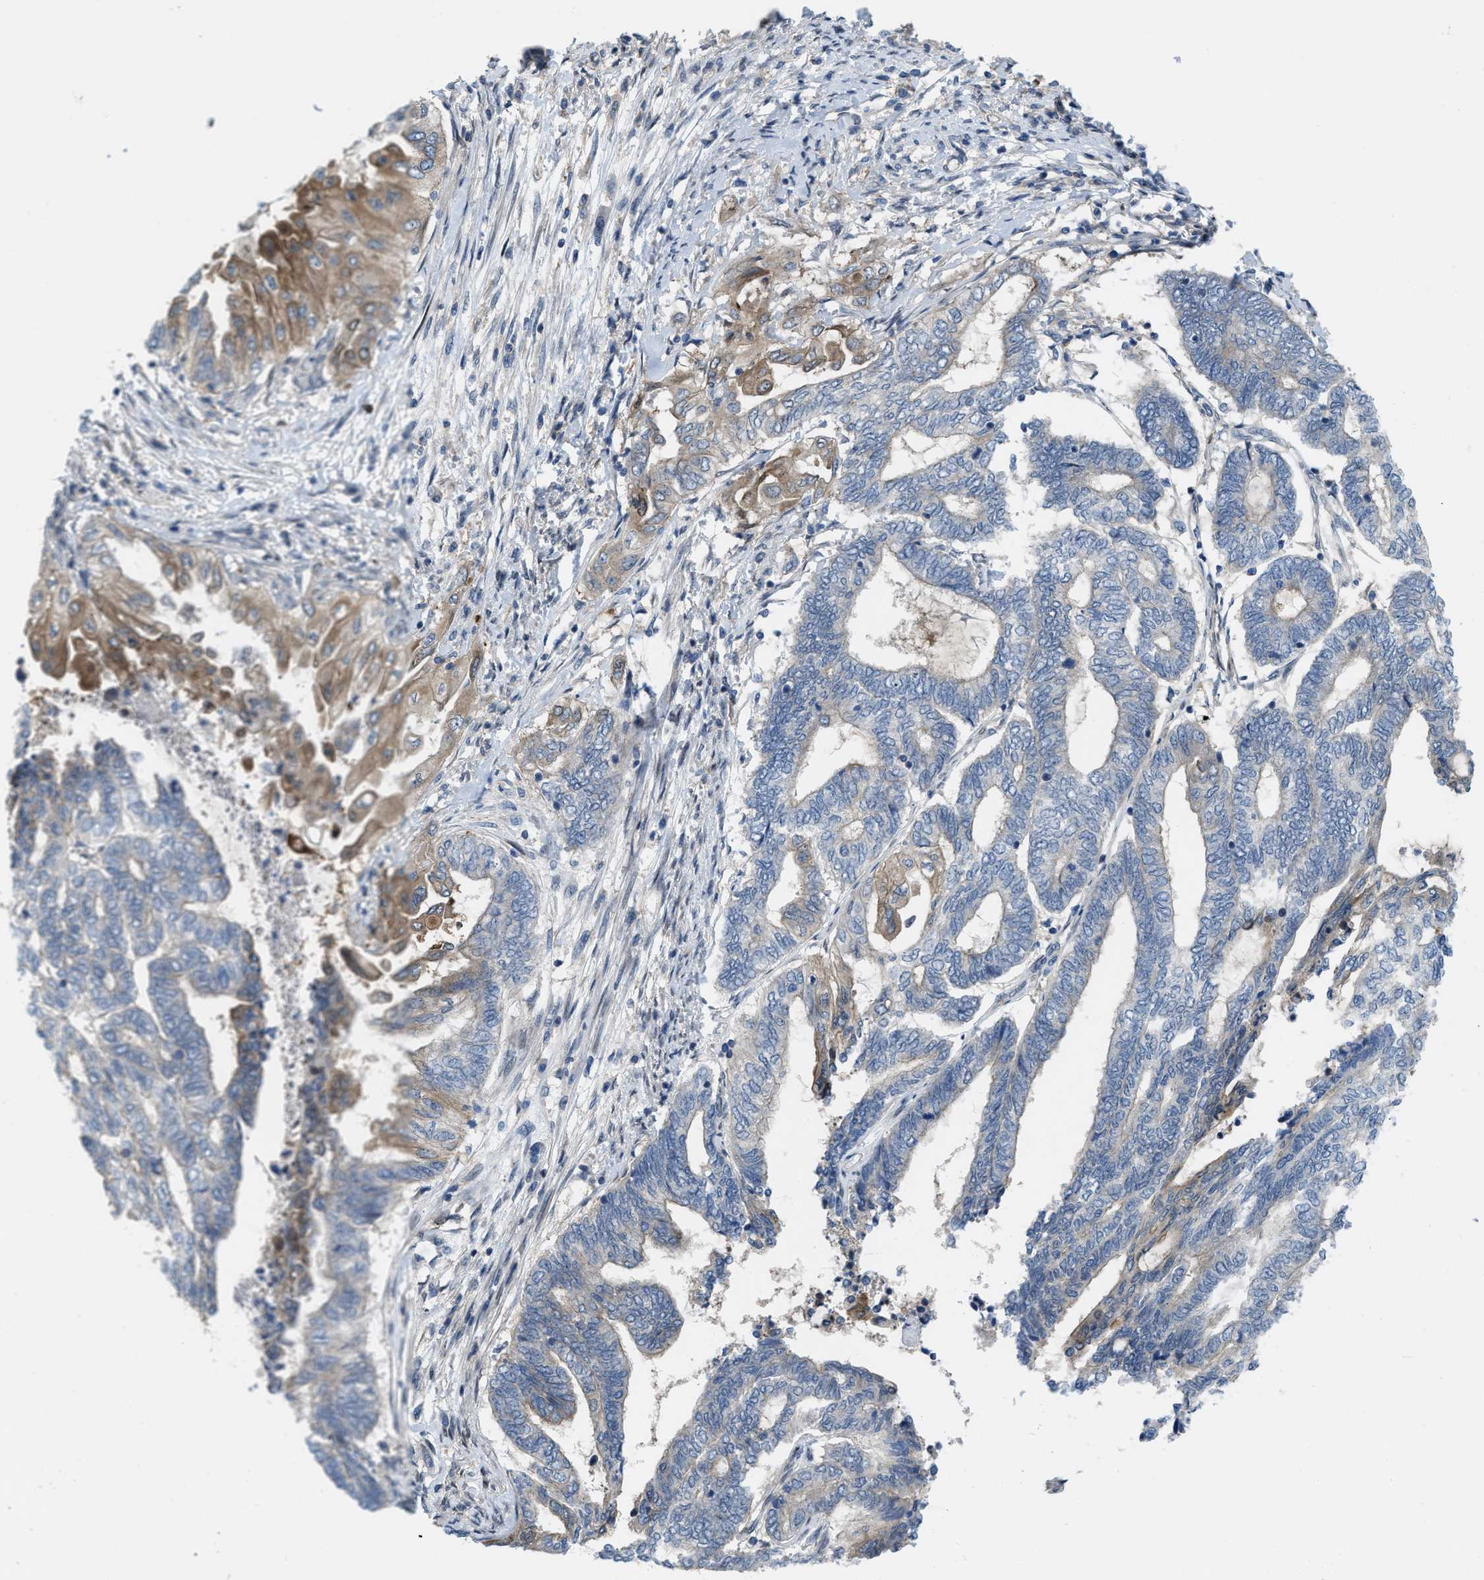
{"staining": {"intensity": "moderate", "quantity": "25%-75%", "location": "cytoplasmic/membranous"}, "tissue": "endometrial cancer", "cell_type": "Tumor cells", "image_type": "cancer", "snomed": [{"axis": "morphology", "description": "Adenocarcinoma, NOS"}, {"axis": "topography", "description": "Uterus"}, {"axis": "topography", "description": "Endometrium"}], "caption": "Protein staining of endometrial adenocarcinoma tissue reveals moderate cytoplasmic/membranous positivity in about 25%-75% of tumor cells.", "gene": "MYO18A", "patient": {"sex": "female", "age": 70}}